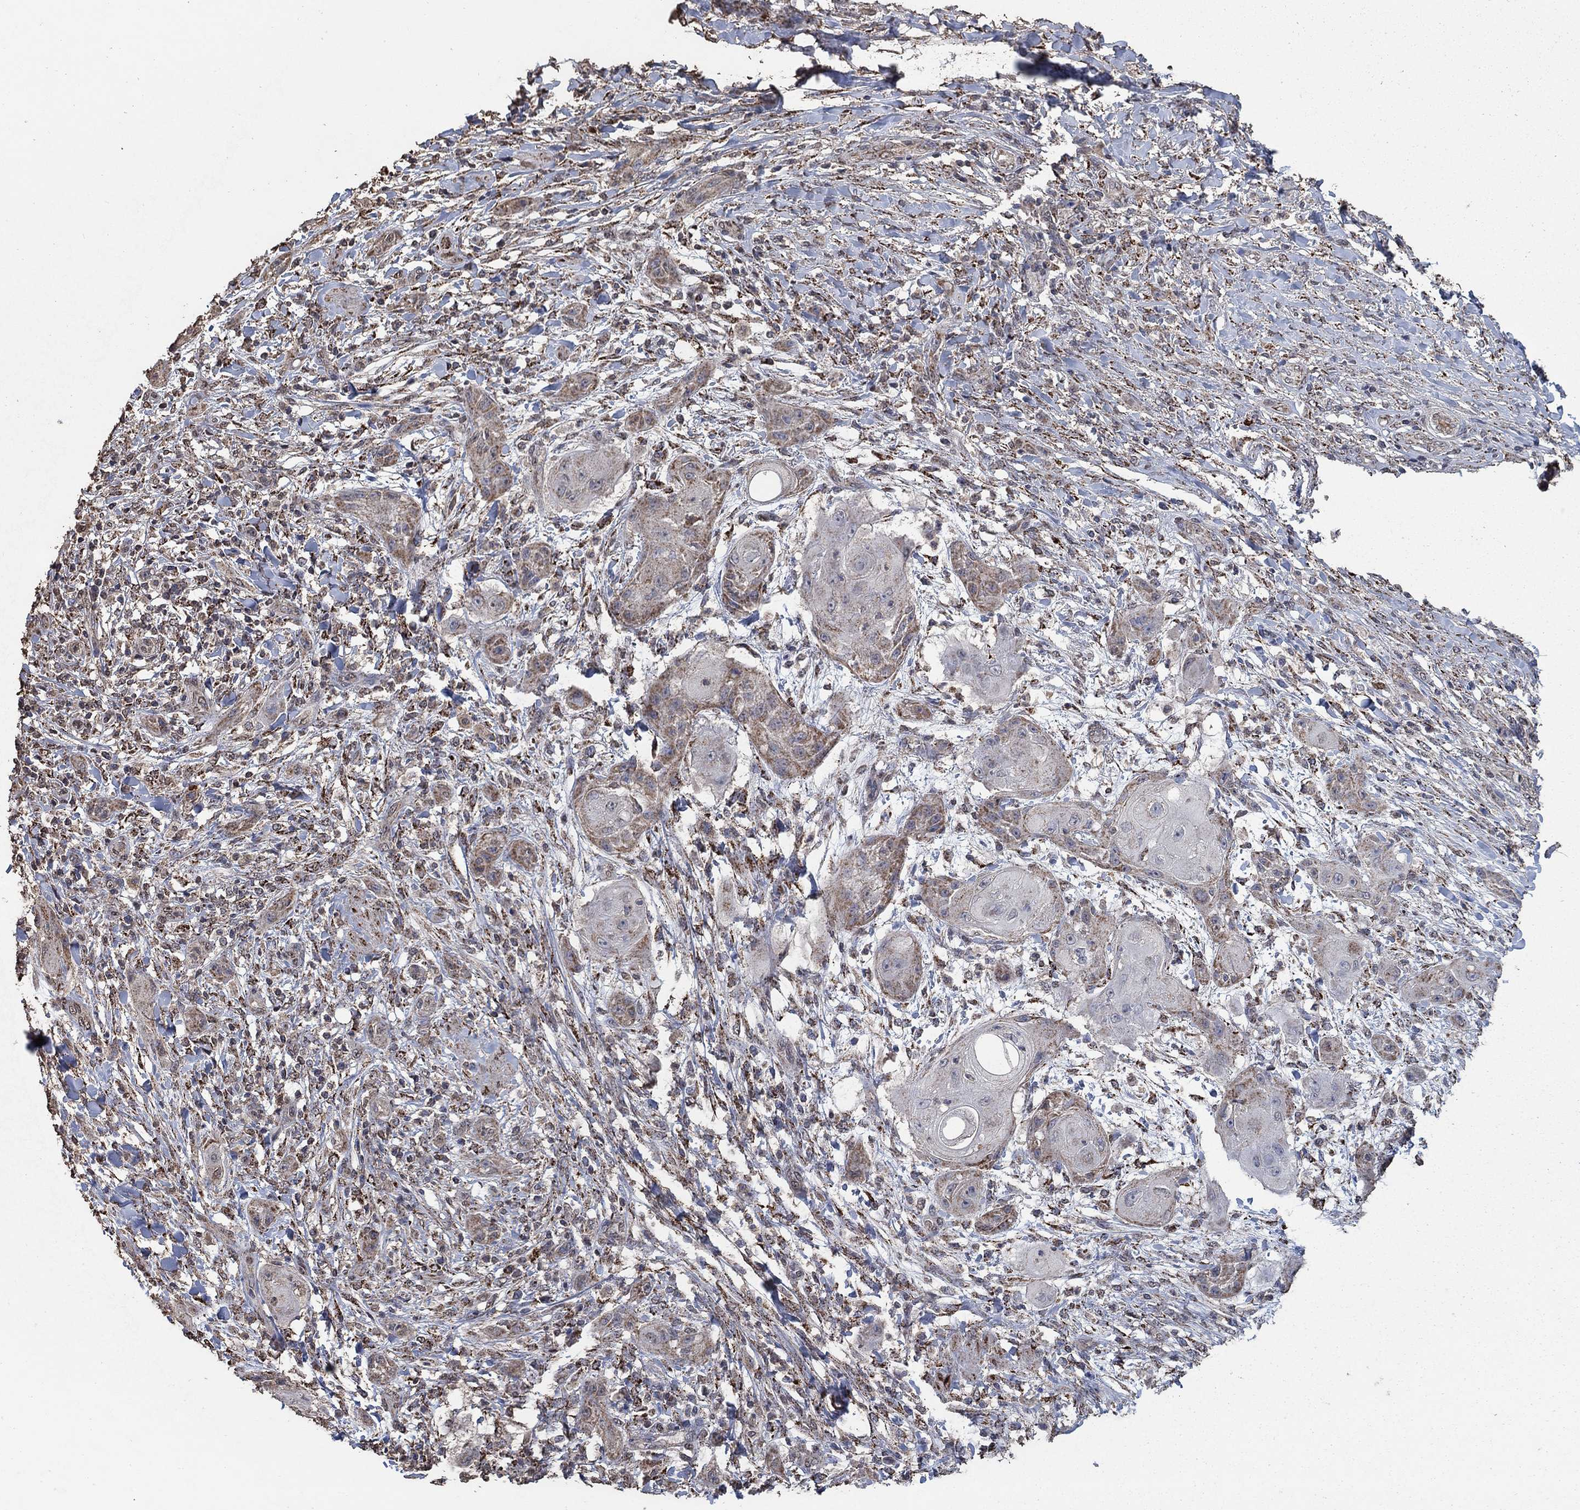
{"staining": {"intensity": "moderate", "quantity": "<25%", "location": "cytoplasmic/membranous"}, "tissue": "skin cancer", "cell_type": "Tumor cells", "image_type": "cancer", "snomed": [{"axis": "morphology", "description": "Squamous cell carcinoma, NOS"}, {"axis": "topography", "description": "Skin"}], "caption": "A brown stain labels moderate cytoplasmic/membranous staining of a protein in human skin cancer tumor cells. (brown staining indicates protein expression, while blue staining denotes nuclei).", "gene": "MRPS24", "patient": {"sex": "male", "age": 62}}